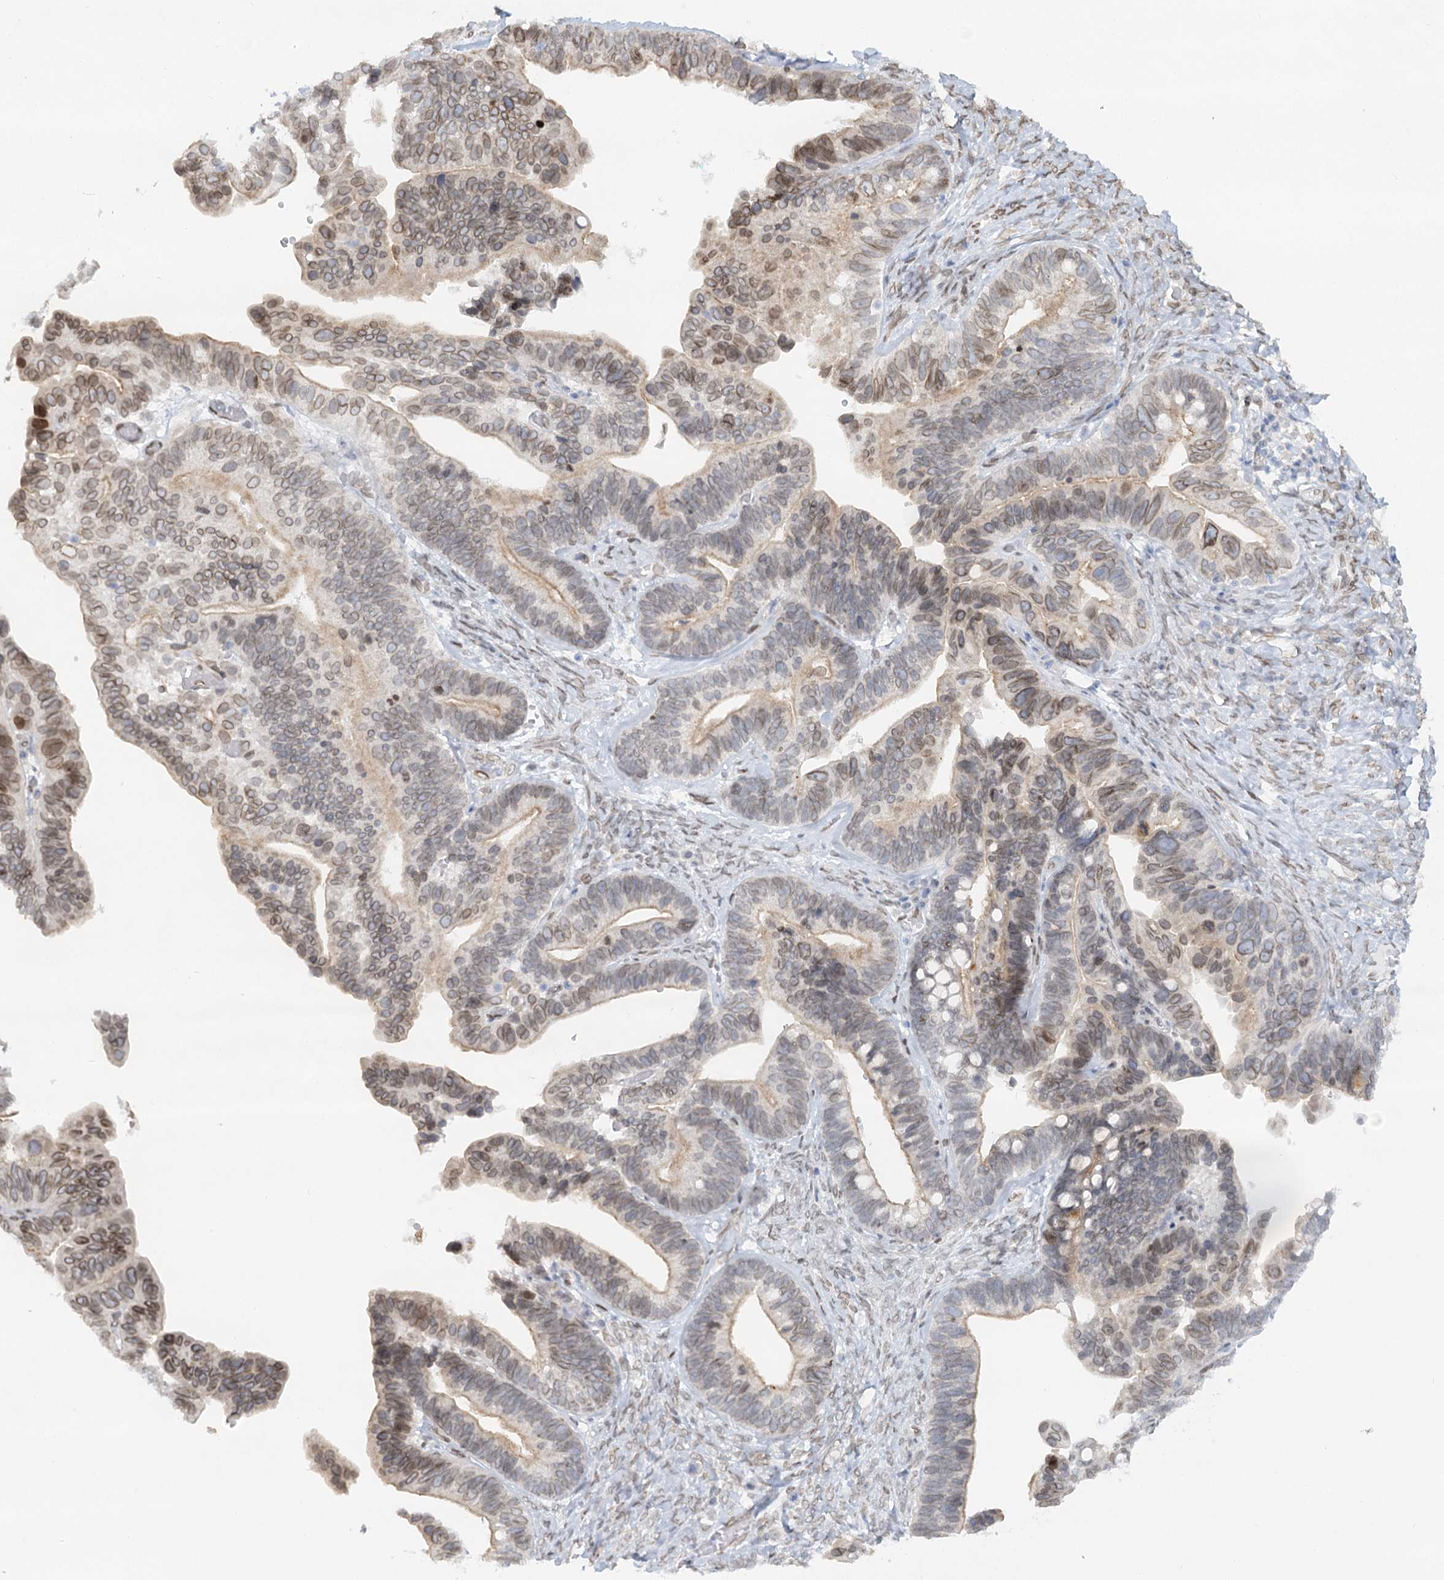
{"staining": {"intensity": "moderate", "quantity": "25%-75%", "location": "nuclear"}, "tissue": "ovarian cancer", "cell_type": "Tumor cells", "image_type": "cancer", "snomed": [{"axis": "morphology", "description": "Cystadenocarcinoma, serous, NOS"}, {"axis": "topography", "description": "Ovary"}], "caption": "This image demonstrates ovarian serous cystadenocarcinoma stained with IHC to label a protein in brown. The nuclear of tumor cells show moderate positivity for the protein. Nuclei are counter-stained blue.", "gene": "VWA5A", "patient": {"sex": "female", "age": 56}}